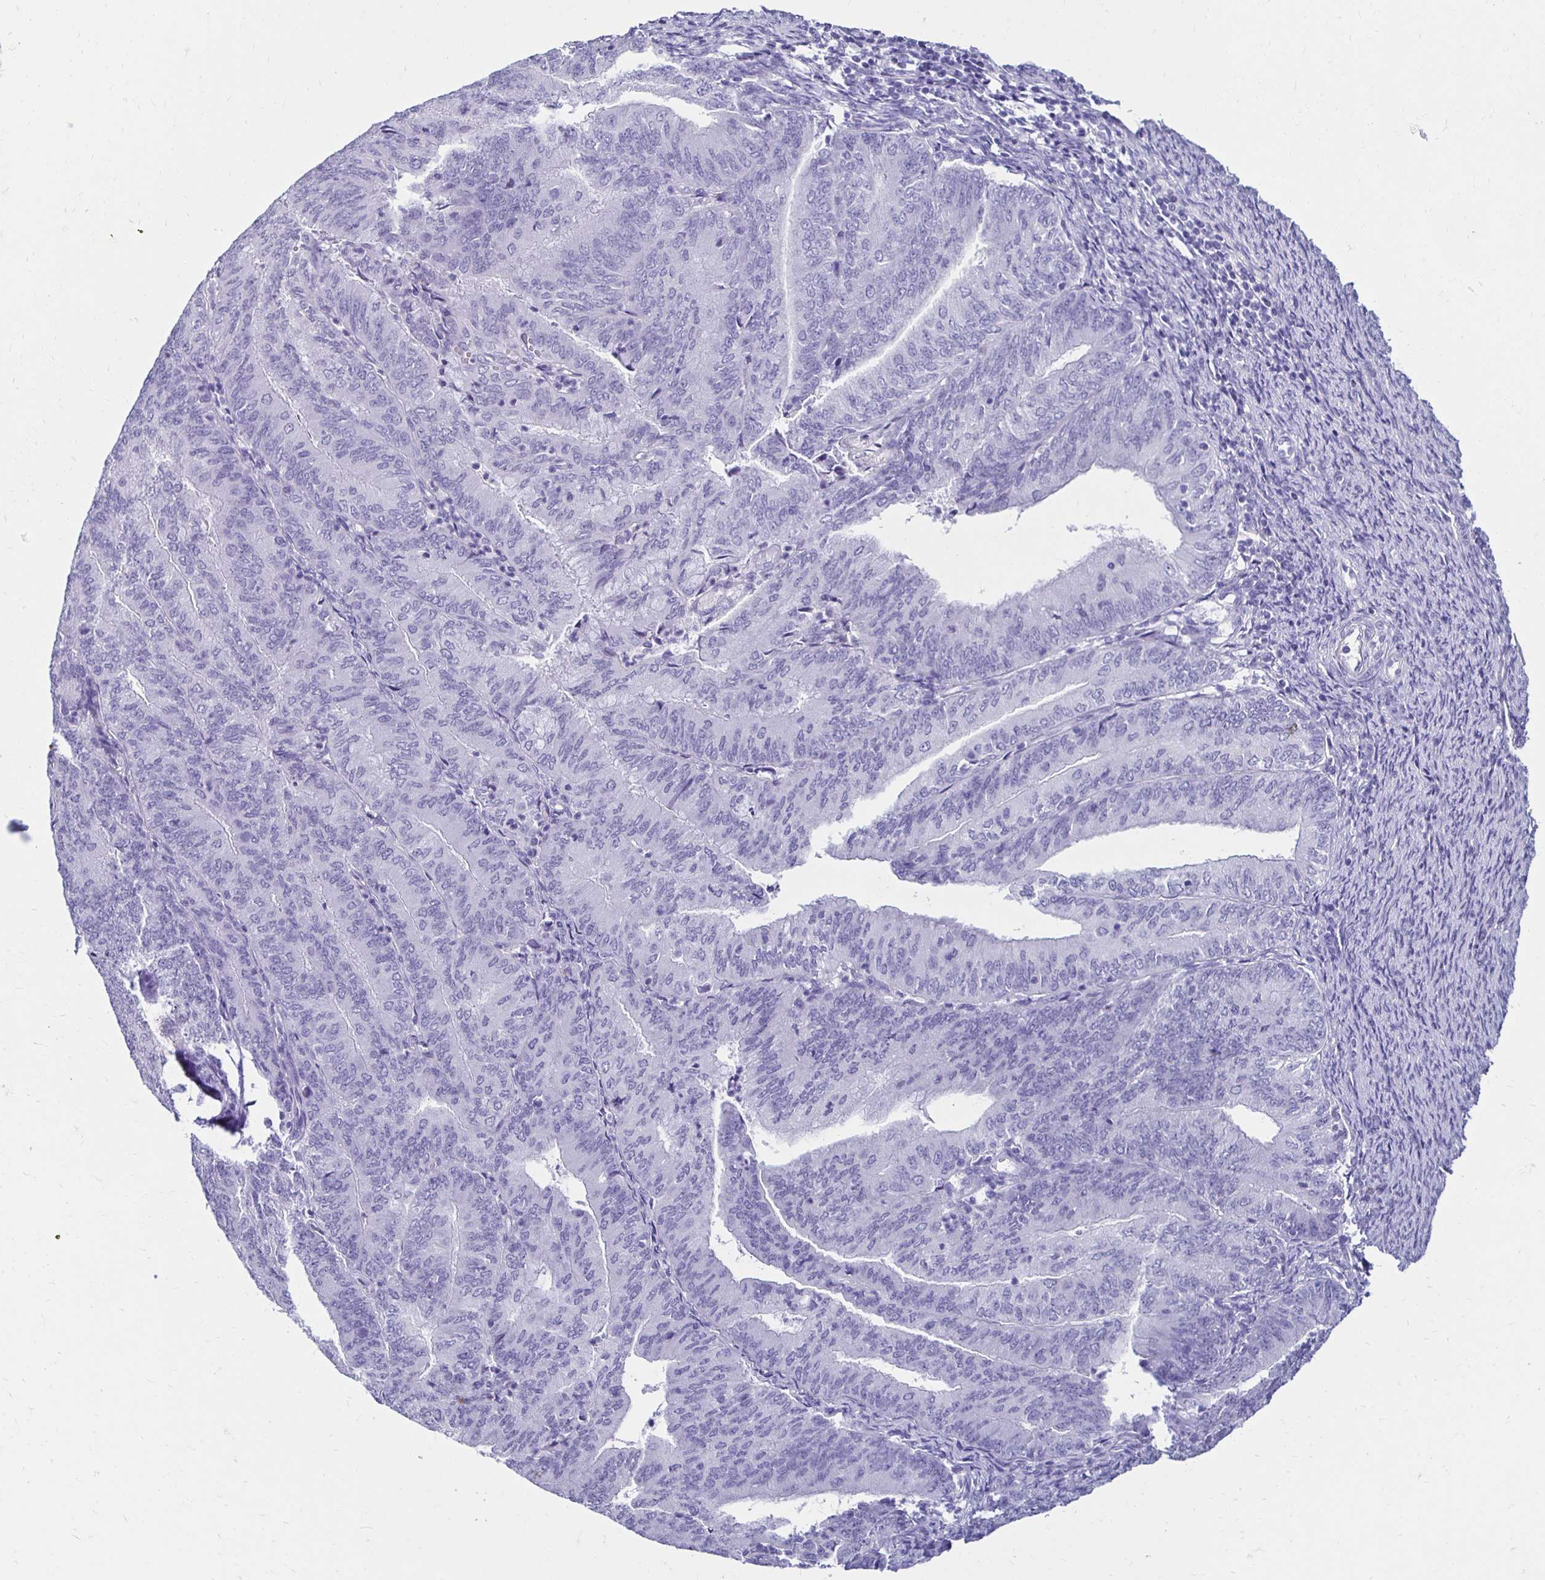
{"staining": {"intensity": "negative", "quantity": "none", "location": "none"}, "tissue": "endometrial cancer", "cell_type": "Tumor cells", "image_type": "cancer", "snomed": [{"axis": "morphology", "description": "Adenocarcinoma, NOS"}, {"axis": "topography", "description": "Endometrium"}], "caption": "Immunohistochemical staining of human endometrial adenocarcinoma demonstrates no significant positivity in tumor cells. The staining is performed using DAB brown chromogen with nuclei counter-stained in using hematoxylin.", "gene": "CST5", "patient": {"sex": "female", "age": 57}}